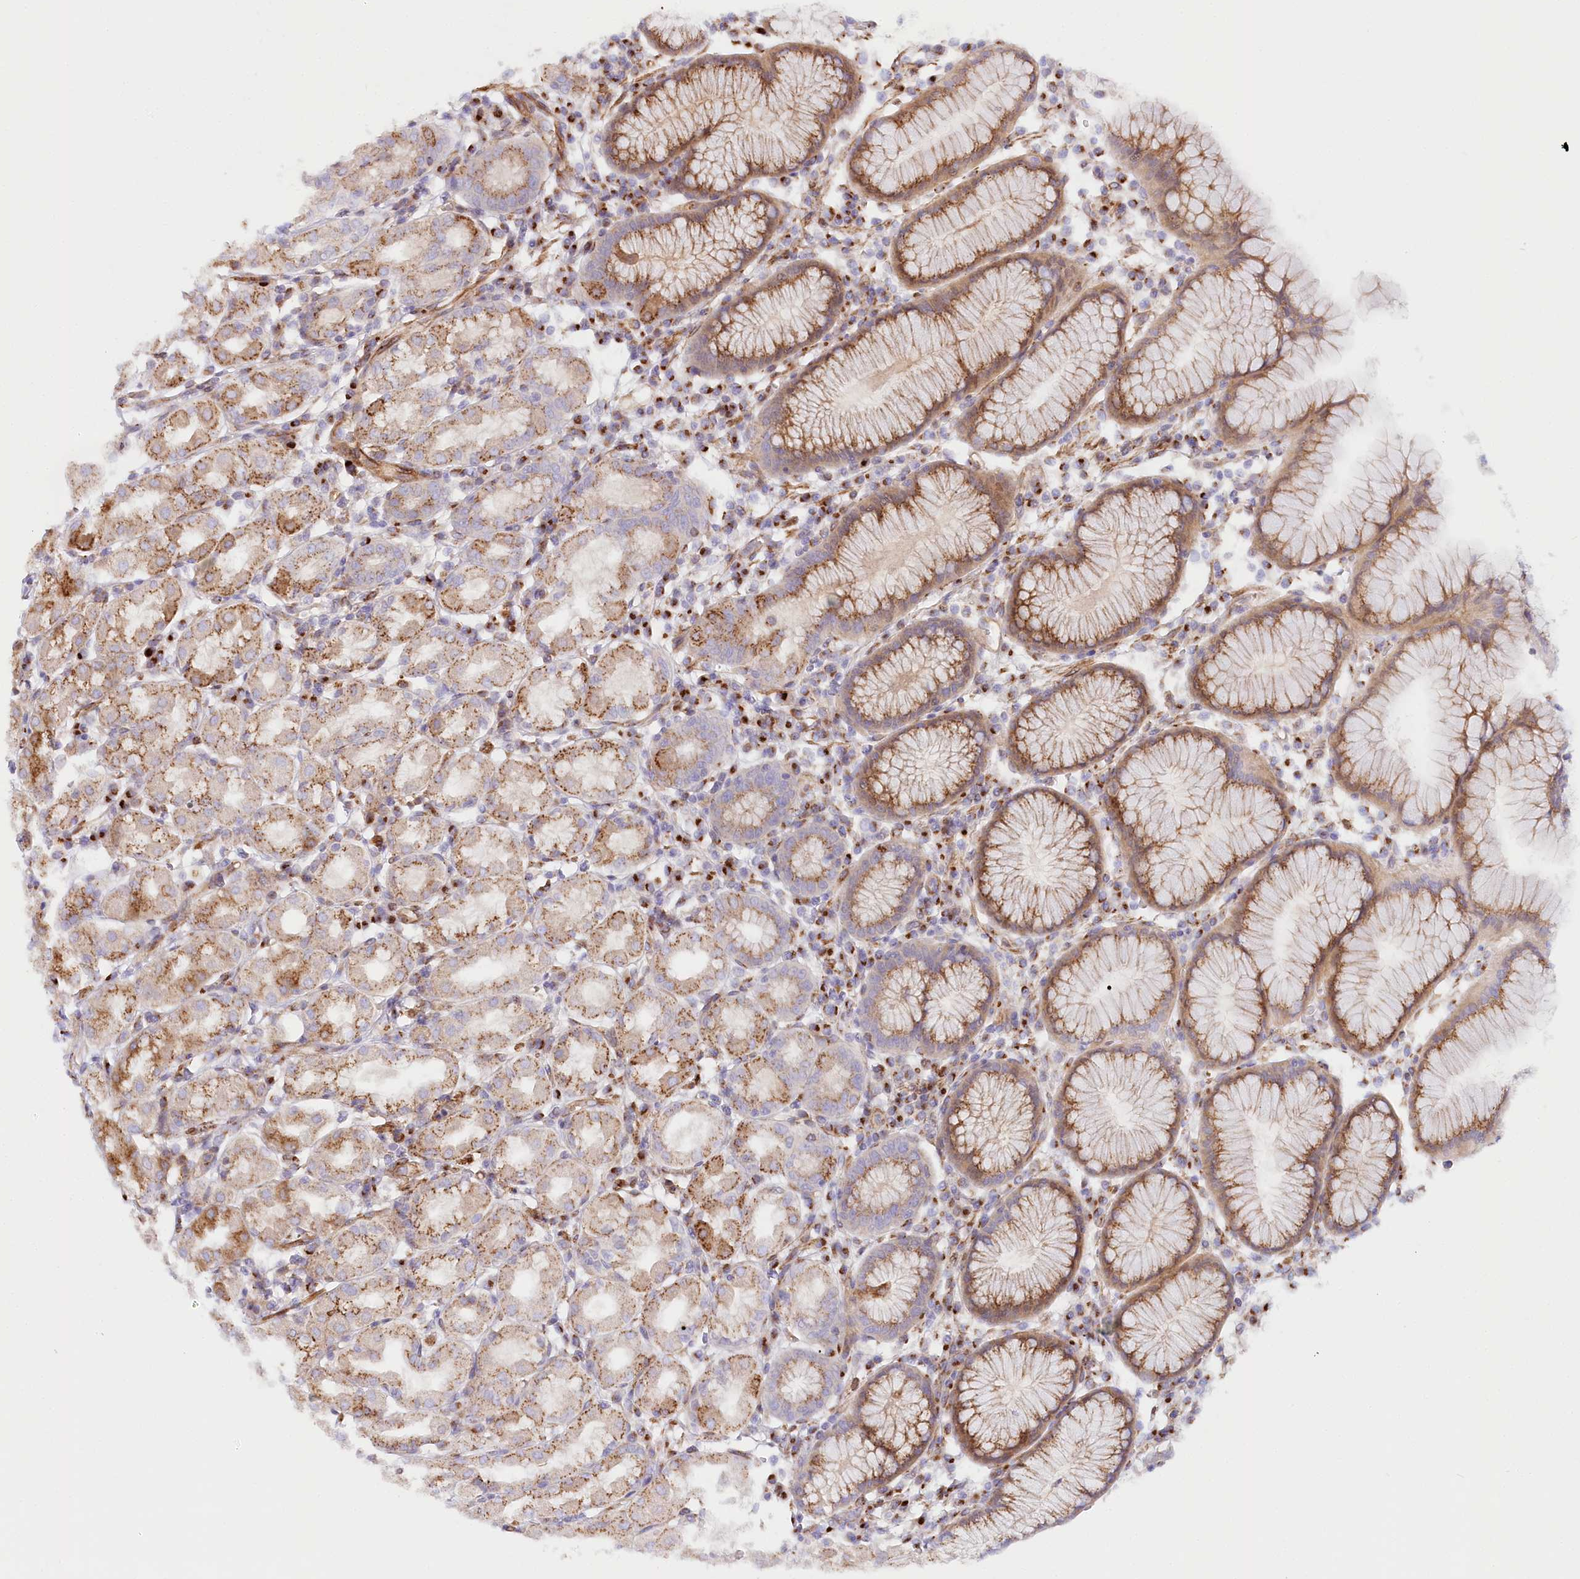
{"staining": {"intensity": "moderate", "quantity": ">75%", "location": "cytoplasmic/membranous"}, "tissue": "stomach", "cell_type": "Glandular cells", "image_type": "normal", "snomed": [{"axis": "morphology", "description": "Normal tissue, NOS"}, {"axis": "topography", "description": "Stomach"}, {"axis": "topography", "description": "Stomach, lower"}], "caption": "There is medium levels of moderate cytoplasmic/membranous staining in glandular cells of normal stomach, as demonstrated by immunohistochemical staining (brown color).", "gene": "ABRAXAS2", "patient": {"sex": "female", "age": 56}}